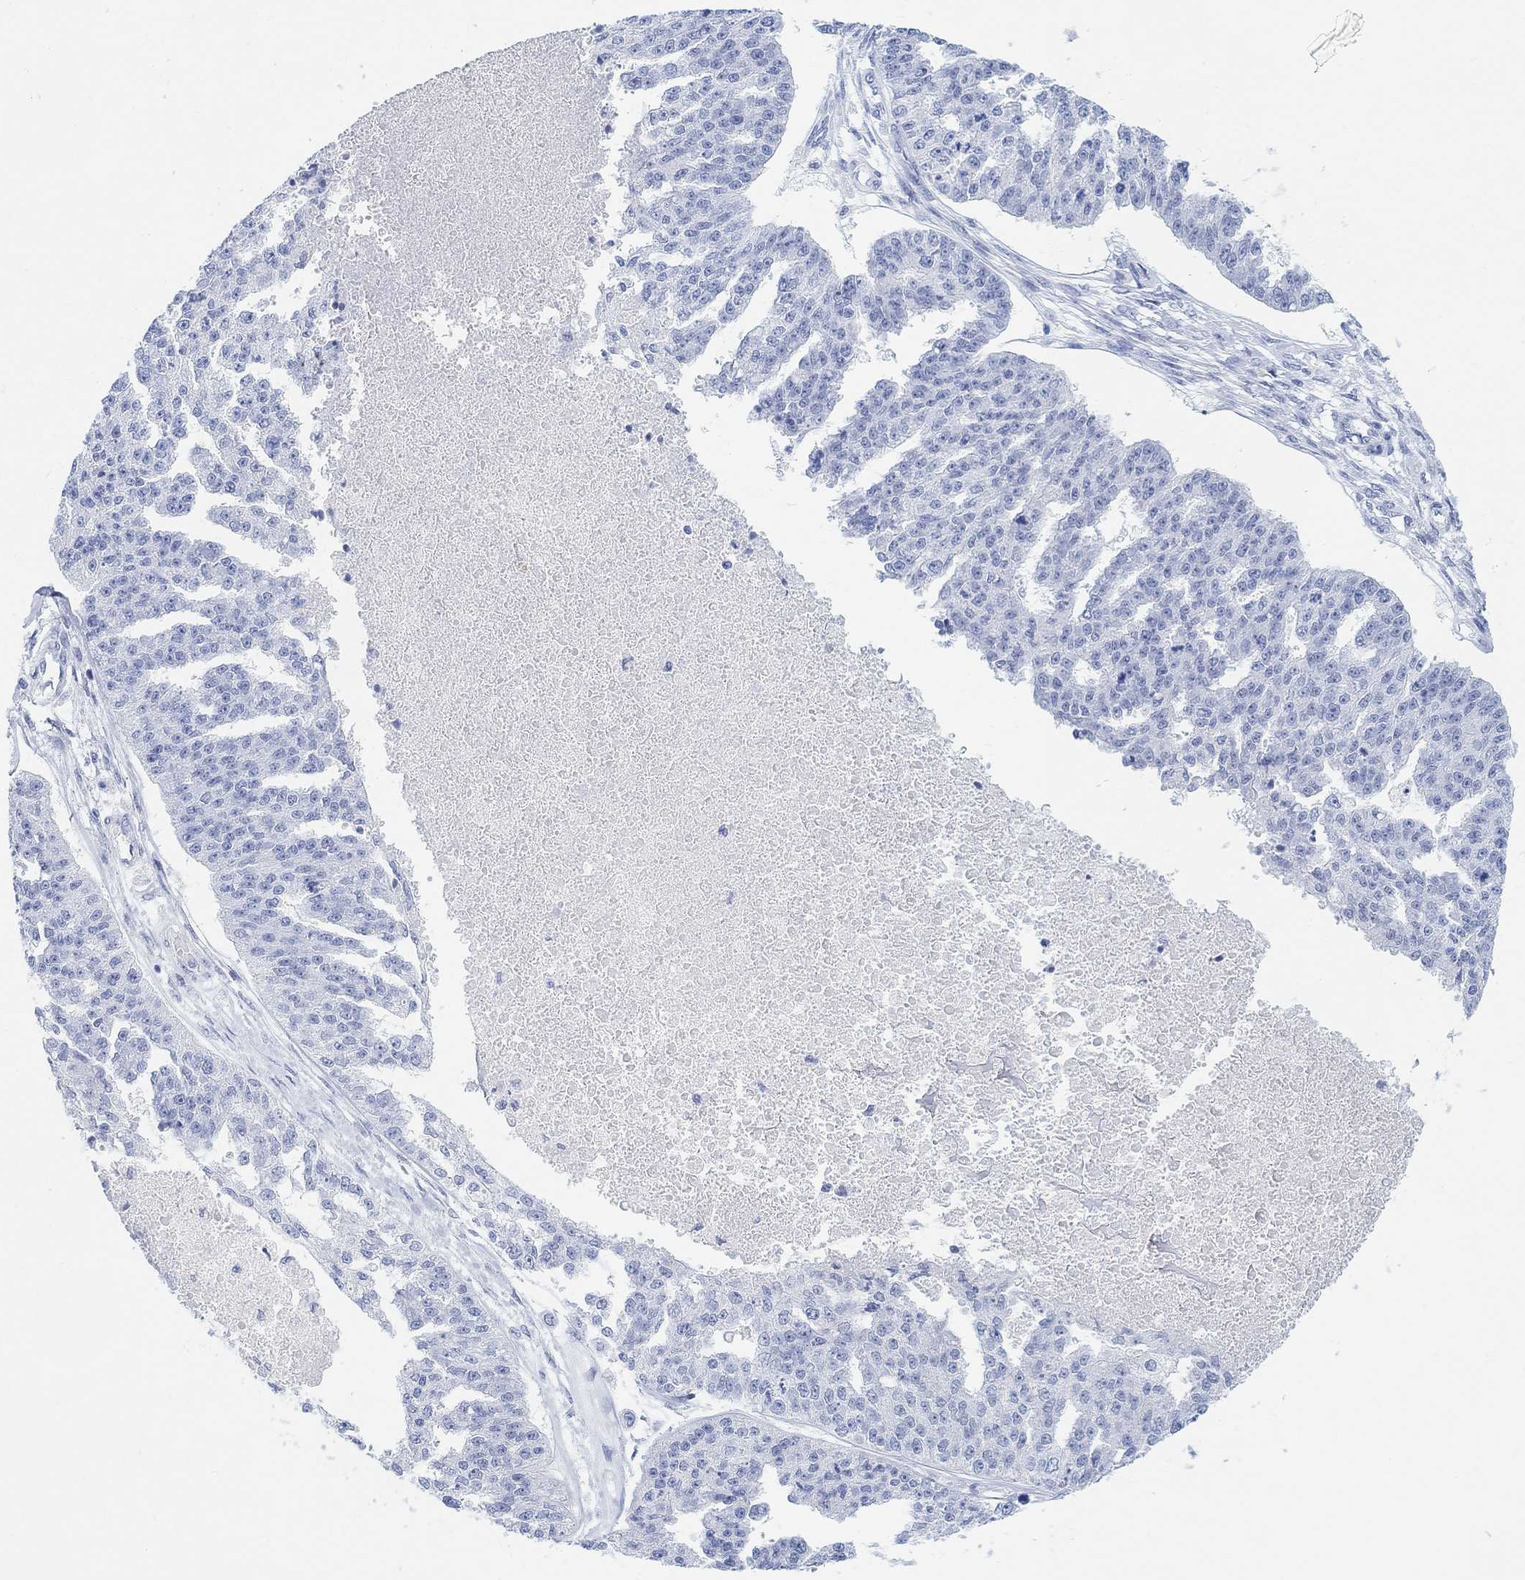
{"staining": {"intensity": "negative", "quantity": "none", "location": "none"}, "tissue": "ovarian cancer", "cell_type": "Tumor cells", "image_type": "cancer", "snomed": [{"axis": "morphology", "description": "Cystadenocarcinoma, serous, NOS"}, {"axis": "topography", "description": "Ovary"}], "caption": "Ovarian cancer (serous cystadenocarcinoma) stained for a protein using immunohistochemistry (IHC) shows no positivity tumor cells.", "gene": "ENO4", "patient": {"sex": "female", "age": 58}}